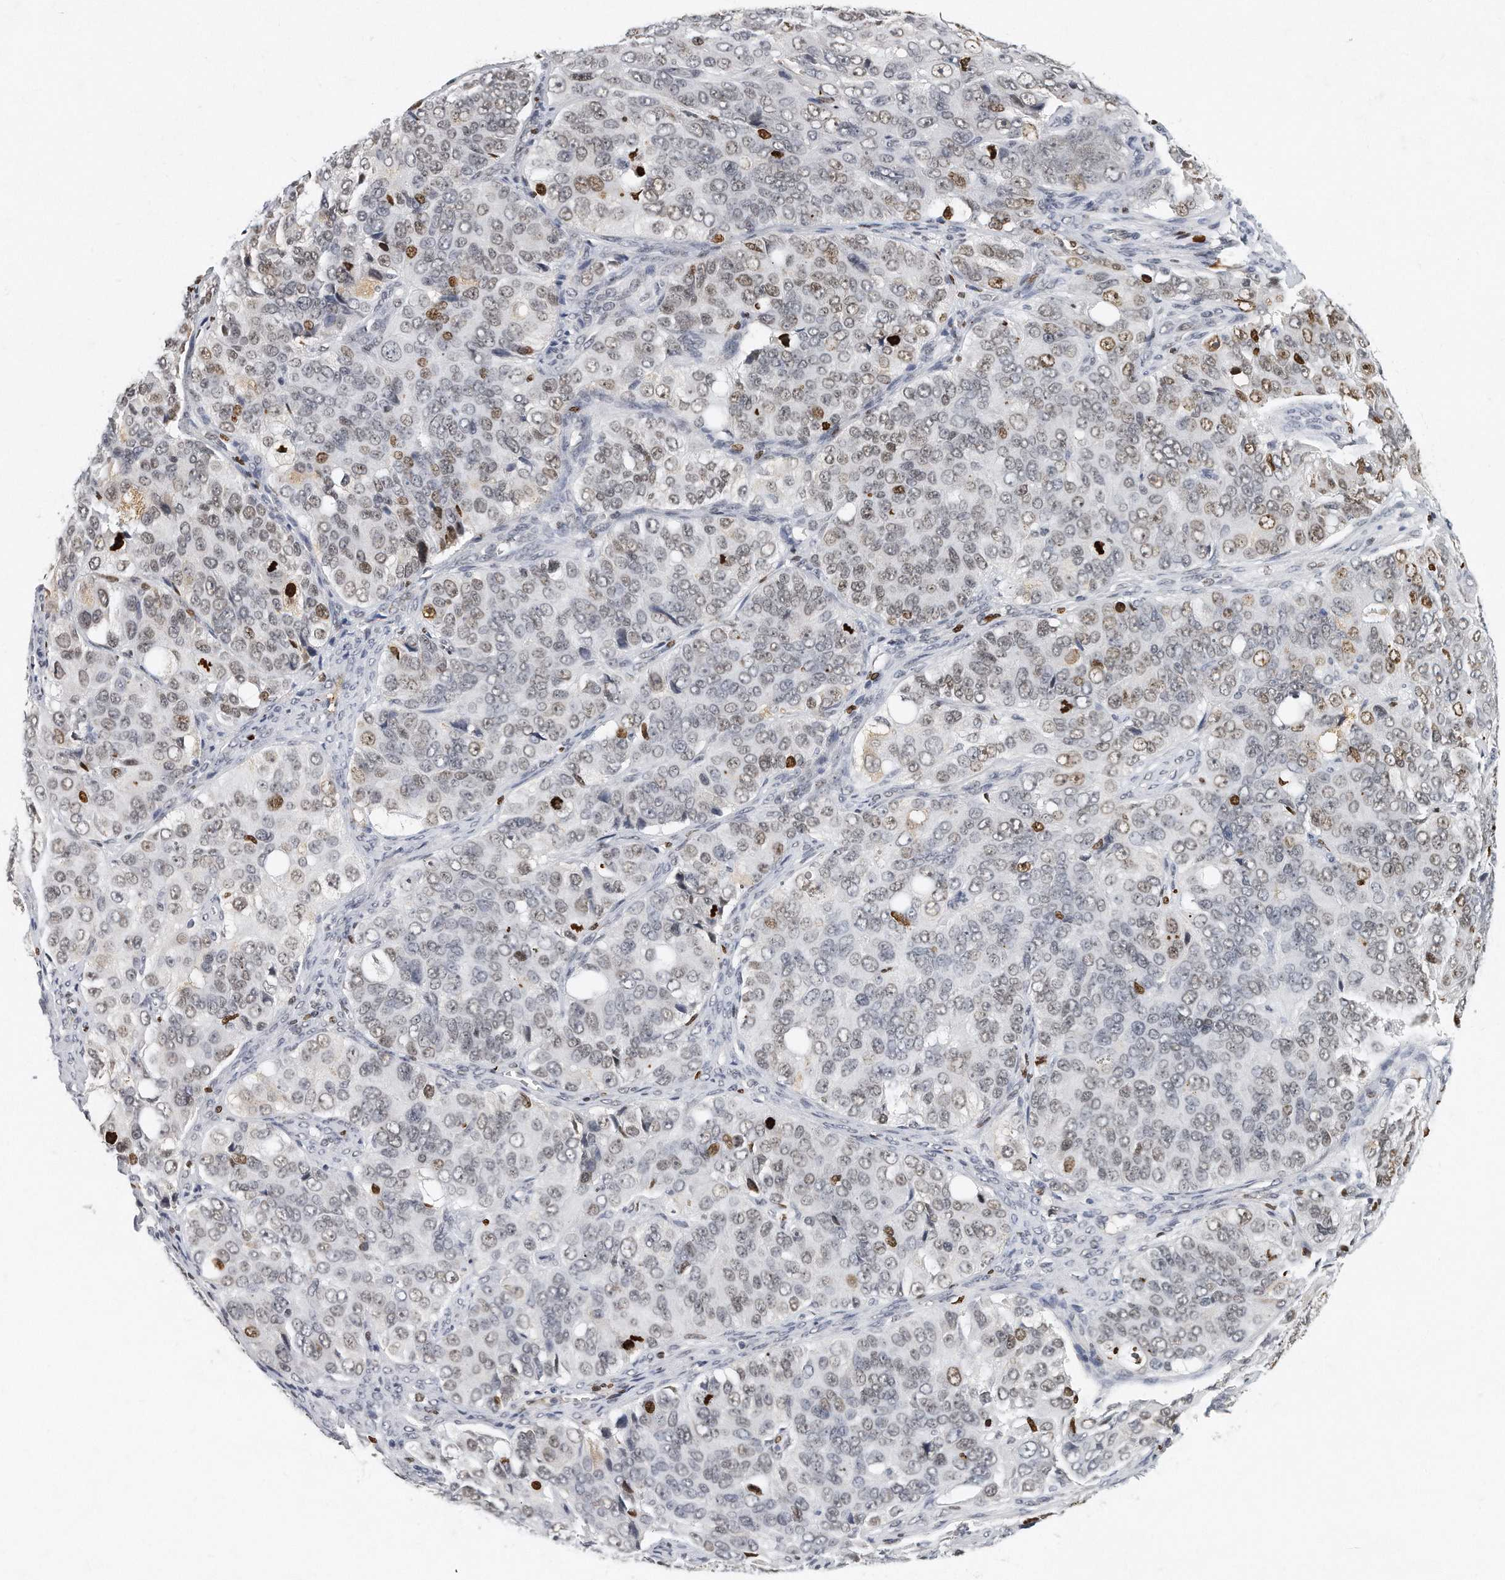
{"staining": {"intensity": "moderate", "quantity": "25%-75%", "location": "nuclear"}, "tissue": "ovarian cancer", "cell_type": "Tumor cells", "image_type": "cancer", "snomed": [{"axis": "morphology", "description": "Carcinoma, endometroid"}, {"axis": "topography", "description": "Ovary"}], "caption": "Ovarian cancer (endometroid carcinoma) stained with a brown dye exhibits moderate nuclear positive positivity in approximately 25%-75% of tumor cells.", "gene": "CTBP2", "patient": {"sex": "female", "age": 51}}